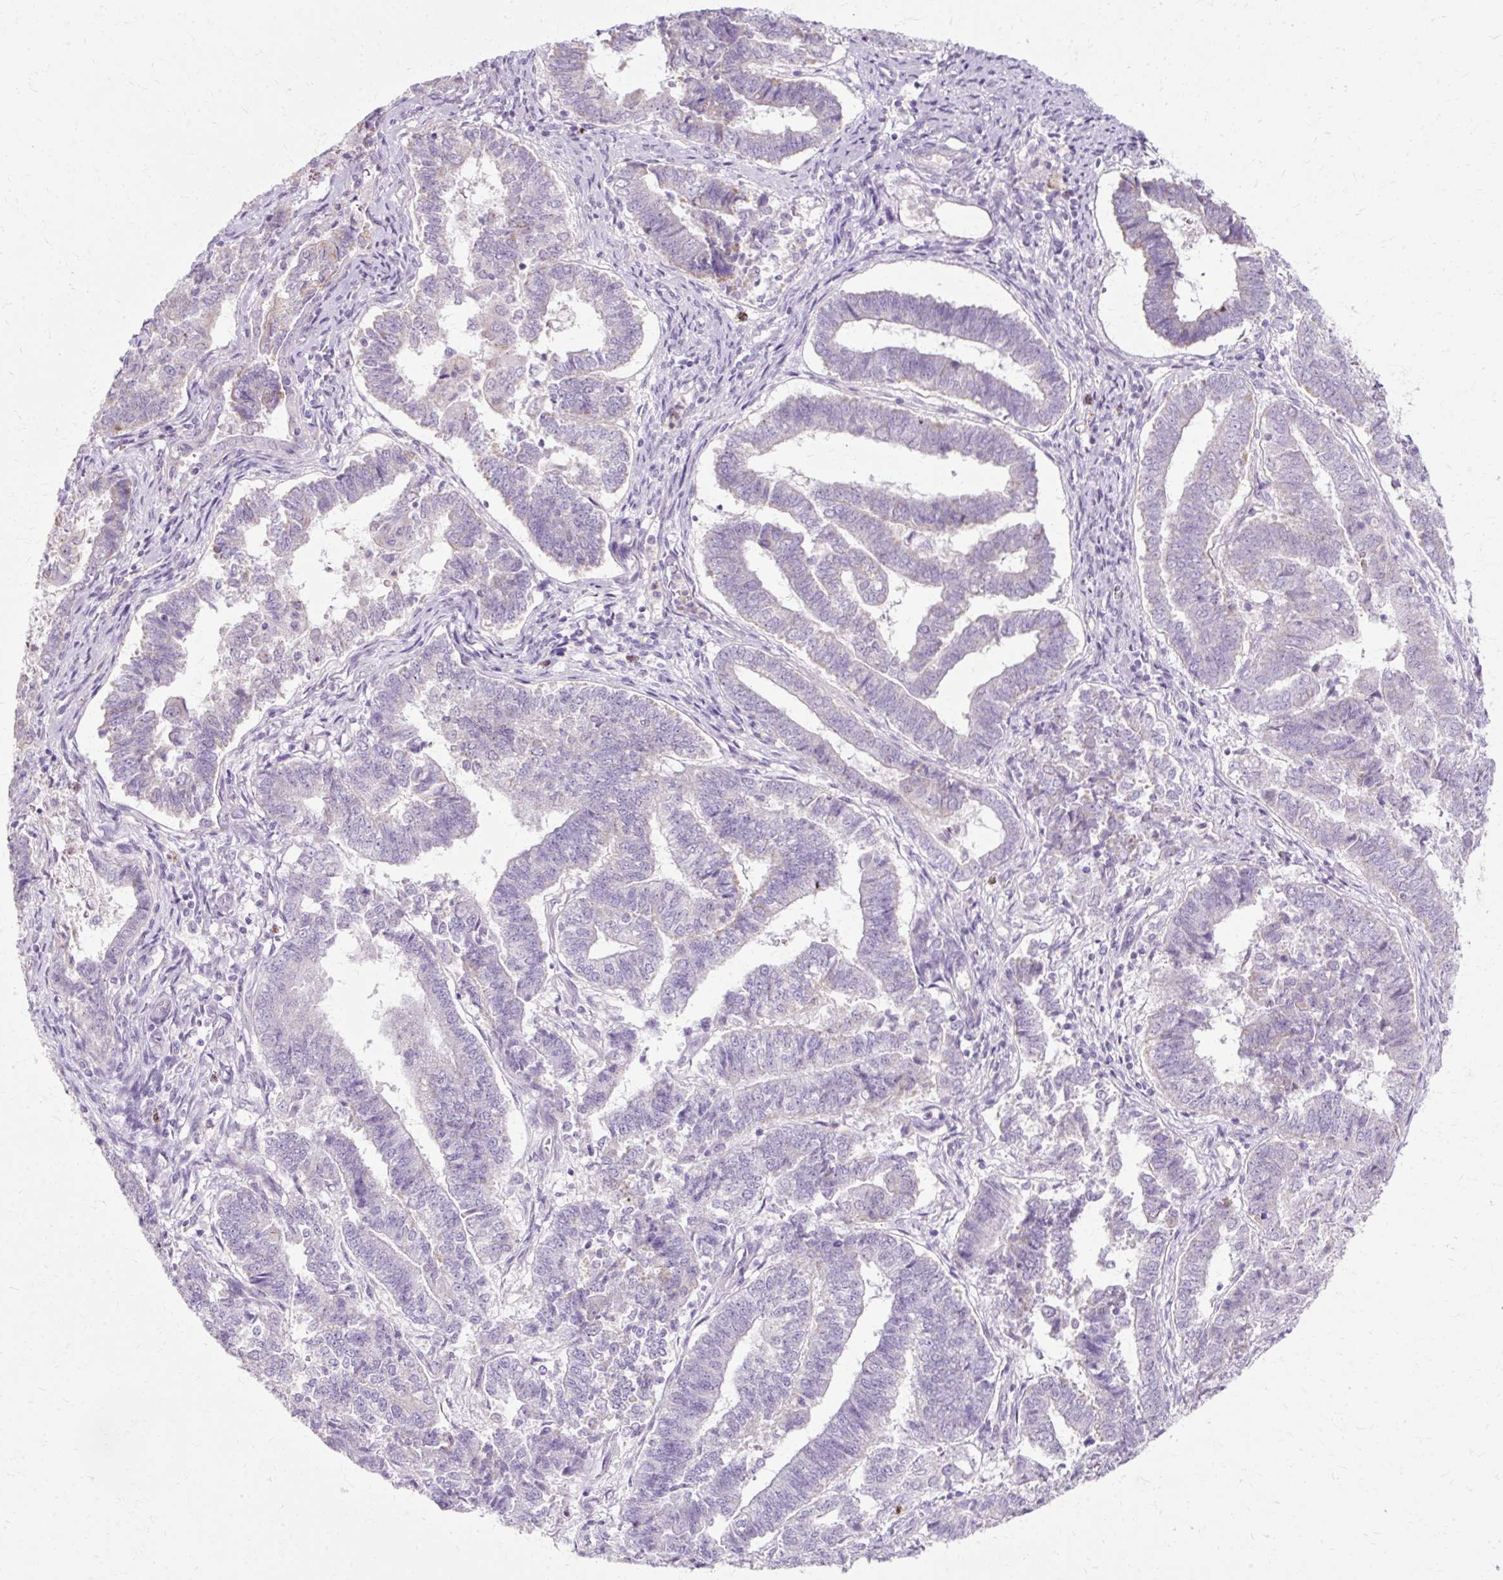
{"staining": {"intensity": "weak", "quantity": "<25%", "location": "cytoplasmic/membranous,nuclear"}, "tissue": "endometrial cancer", "cell_type": "Tumor cells", "image_type": "cancer", "snomed": [{"axis": "morphology", "description": "Adenocarcinoma, NOS"}, {"axis": "topography", "description": "Endometrium"}], "caption": "Endometrial cancer was stained to show a protein in brown. There is no significant expression in tumor cells.", "gene": "HSD11B1", "patient": {"sex": "female", "age": 72}}